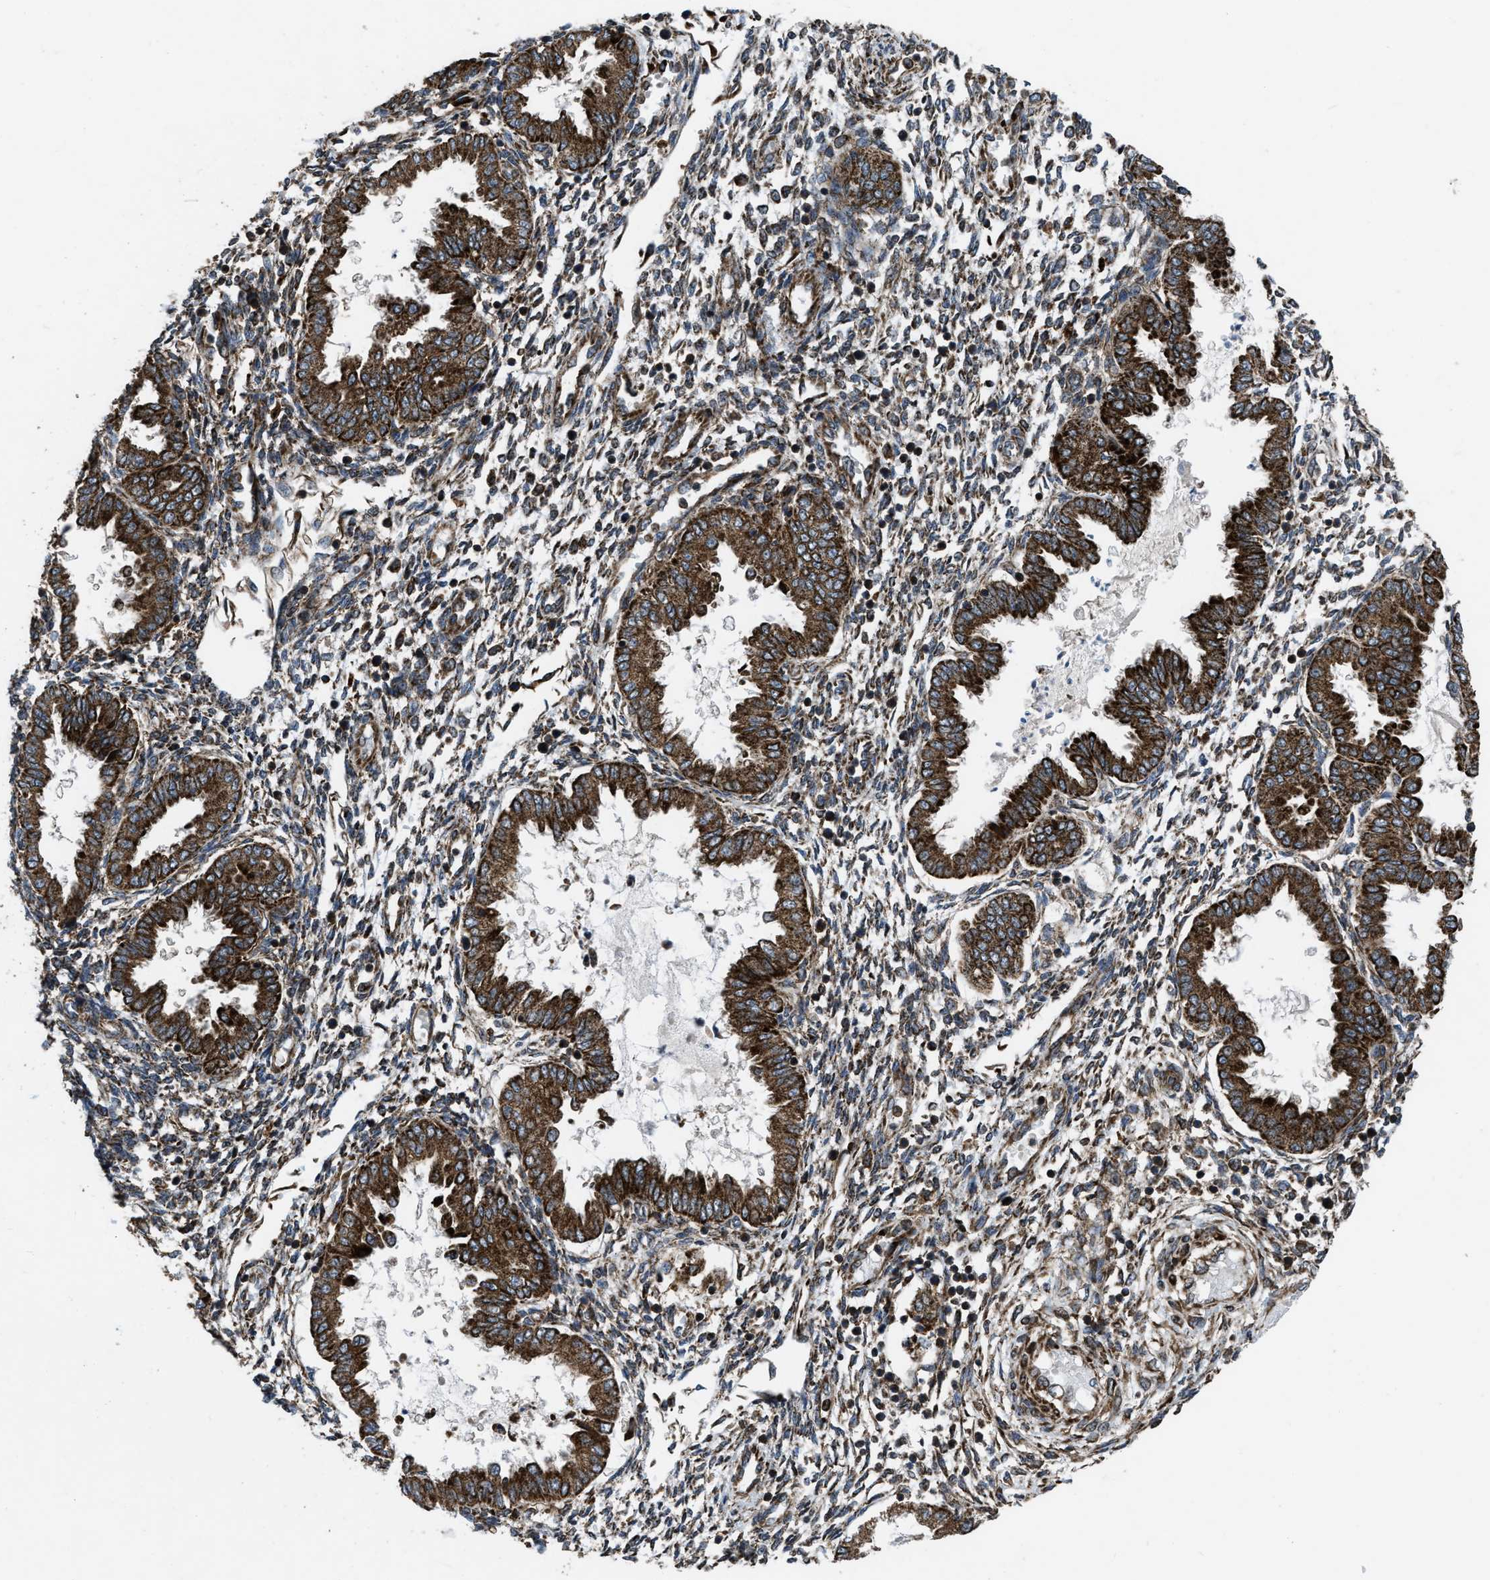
{"staining": {"intensity": "moderate", "quantity": ">75%", "location": "cytoplasmic/membranous"}, "tissue": "endometrium", "cell_type": "Cells in endometrial stroma", "image_type": "normal", "snomed": [{"axis": "morphology", "description": "Normal tissue, NOS"}, {"axis": "topography", "description": "Endometrium"}], "caption": "An immunohistochemistry micrograph of normal tissue is shown. Protein staining in brown highlights moderate cytoplasmic/membranous positivity in endometrium within cells in endometrial stroma.", "gene": "PER3", "patient": {"sex": "female", "age": 33}}